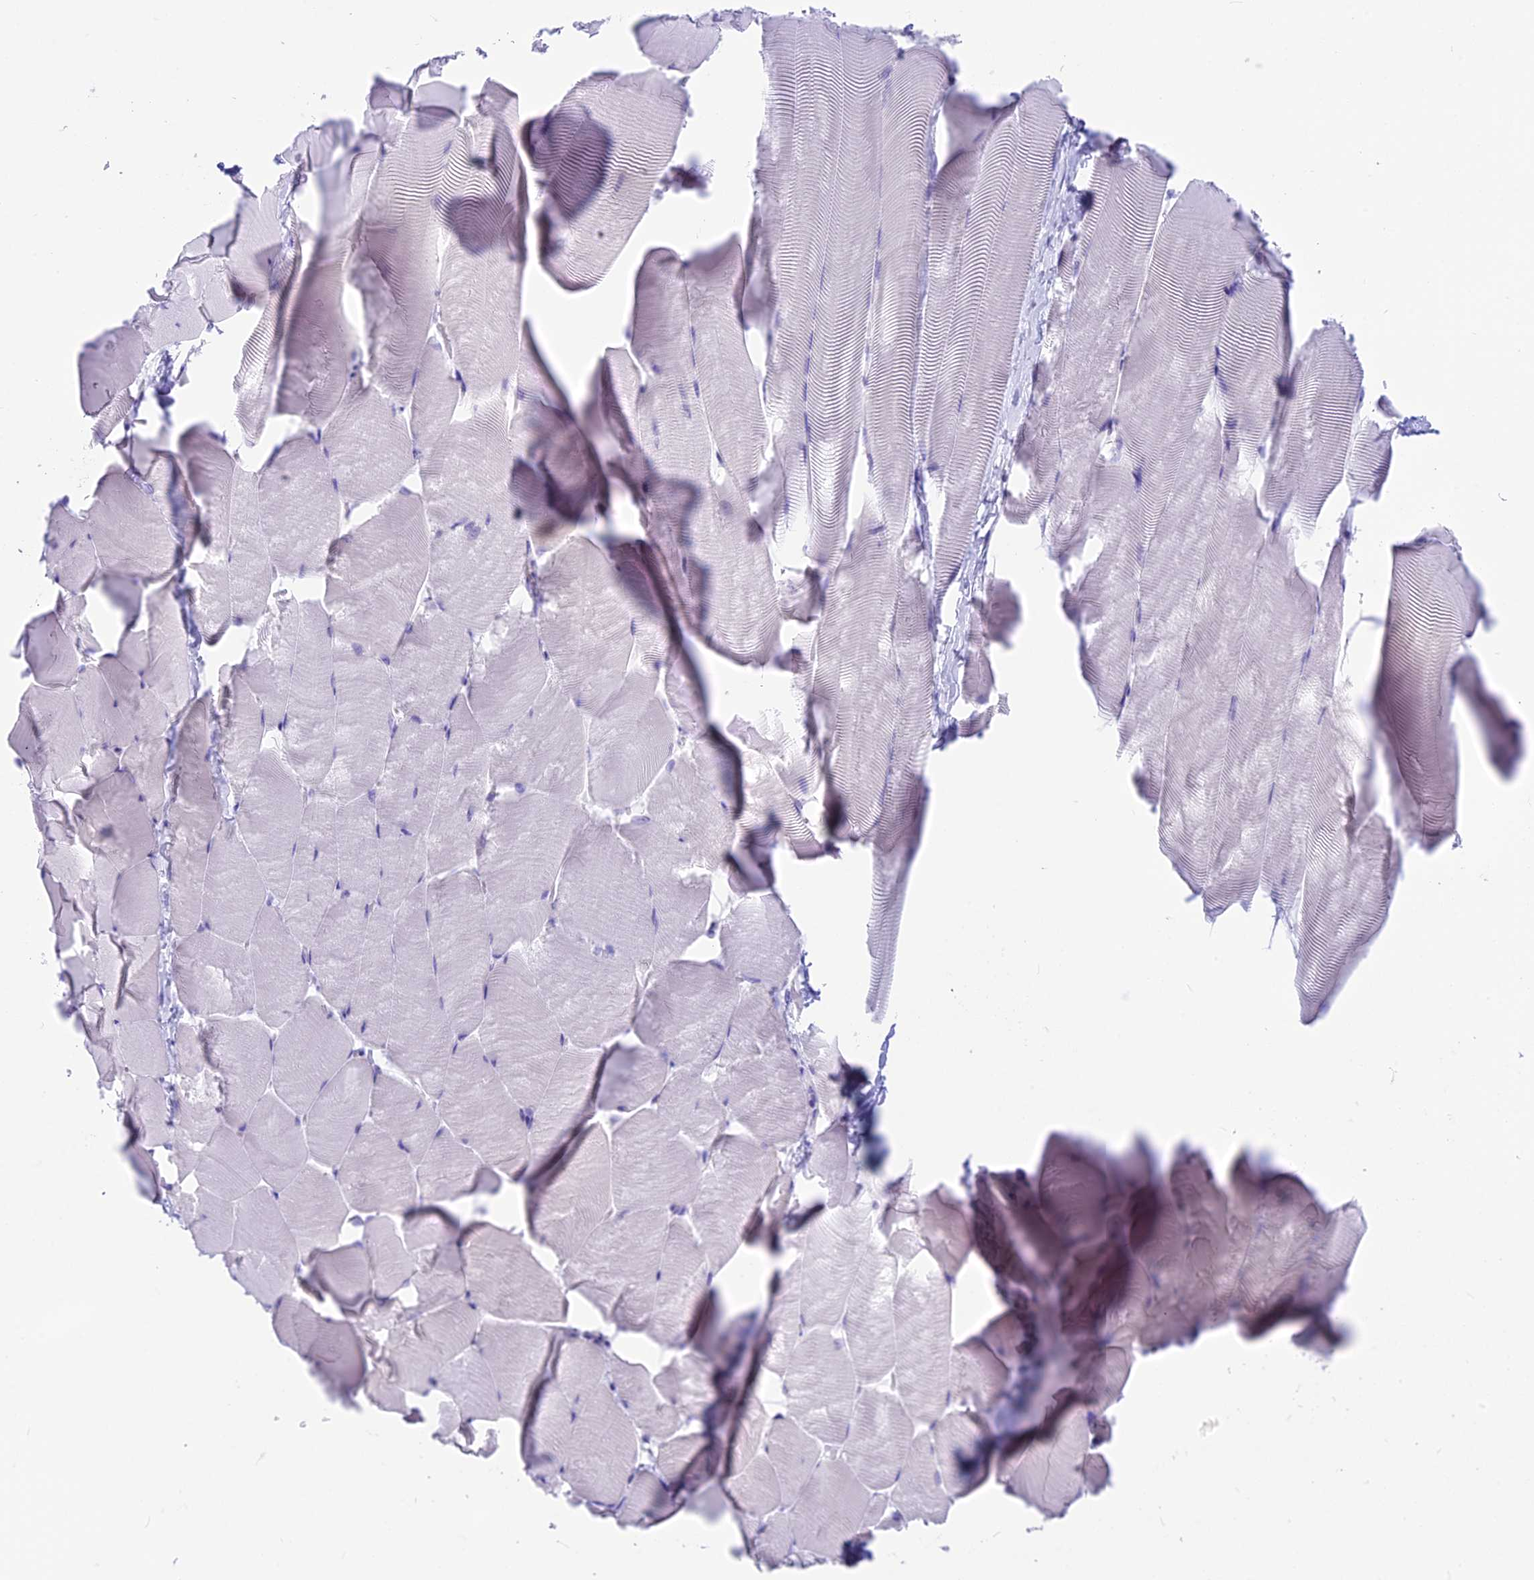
{"staining": {"intensity": "negative", "quantity": "none", "location": "none"}, "tissue": "skeletal muscle", "cell_type": "Myocytes", "image_type": "normal", "snomed": [{"axis": "morphology", "description": "Normal tissue, NOS"}, {"axis": "topography", "description": "Skeletal muscle"}], "caption": "Benign skeletal muscle was stained to show a protein in brown. There is no significant positivity in myocytes.", "gene": "SNTN", "patient": {"sex": "male", "age": 25}}